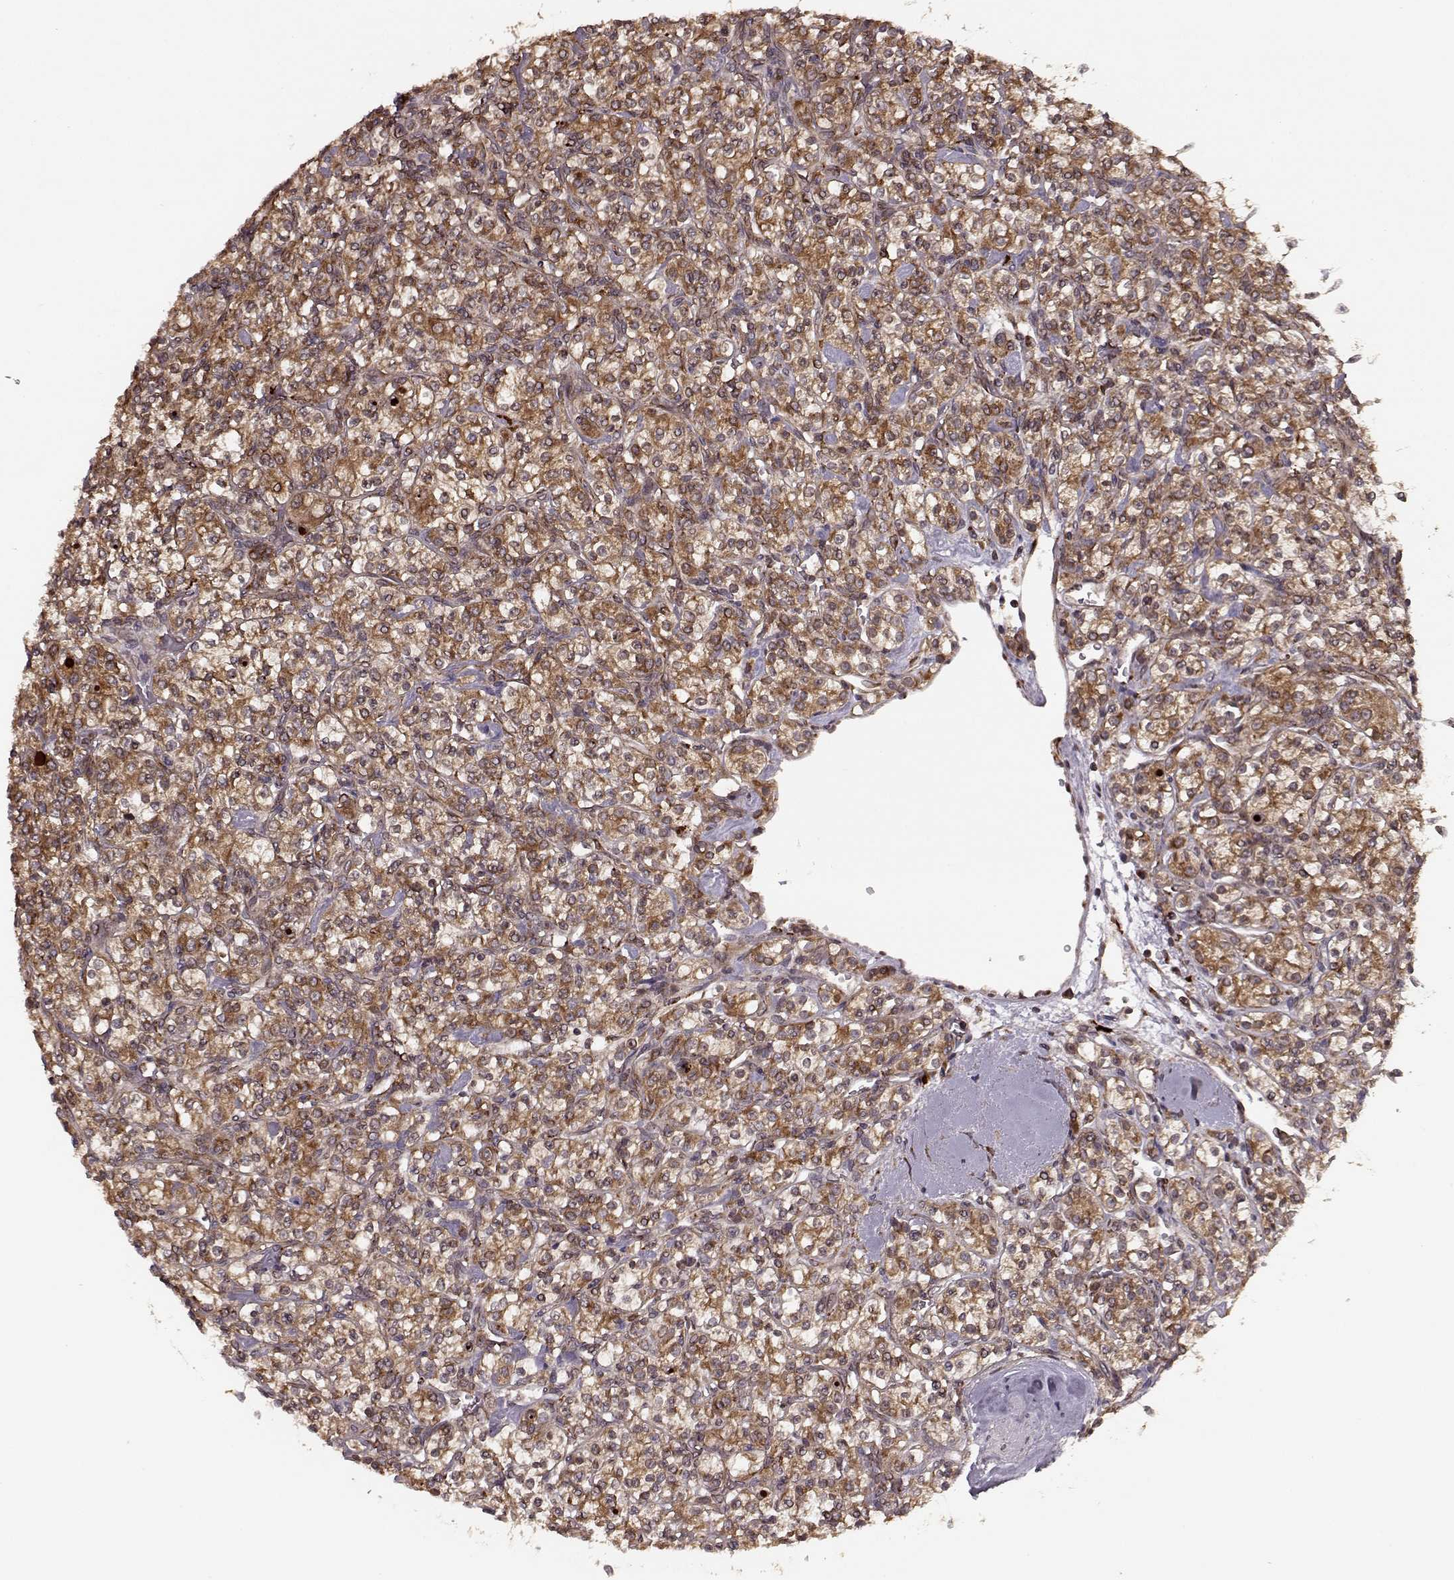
{"staining": {"intensity": "moderate", "quantity": ">75%", "location": "cytoplasmic/membranous"}, "tissue": "renal cancer", "cell_type": "Tumor cells", "image_type": "cancer", "snomed": [{"axis": "morphology", "description": "Adenocarcinoma, NOS"}, {"axis": "topography", "description": "Kidney"}], "caption": "Renal cancer (adenocarcinoma) stained with immunohistochemistry (IHC) exhibits moderate cytoplasmic/membranous positivity in about >75% of tumor cells.", "gene": "YIPF5", "patient": {"sex": "male", "age": 77}}